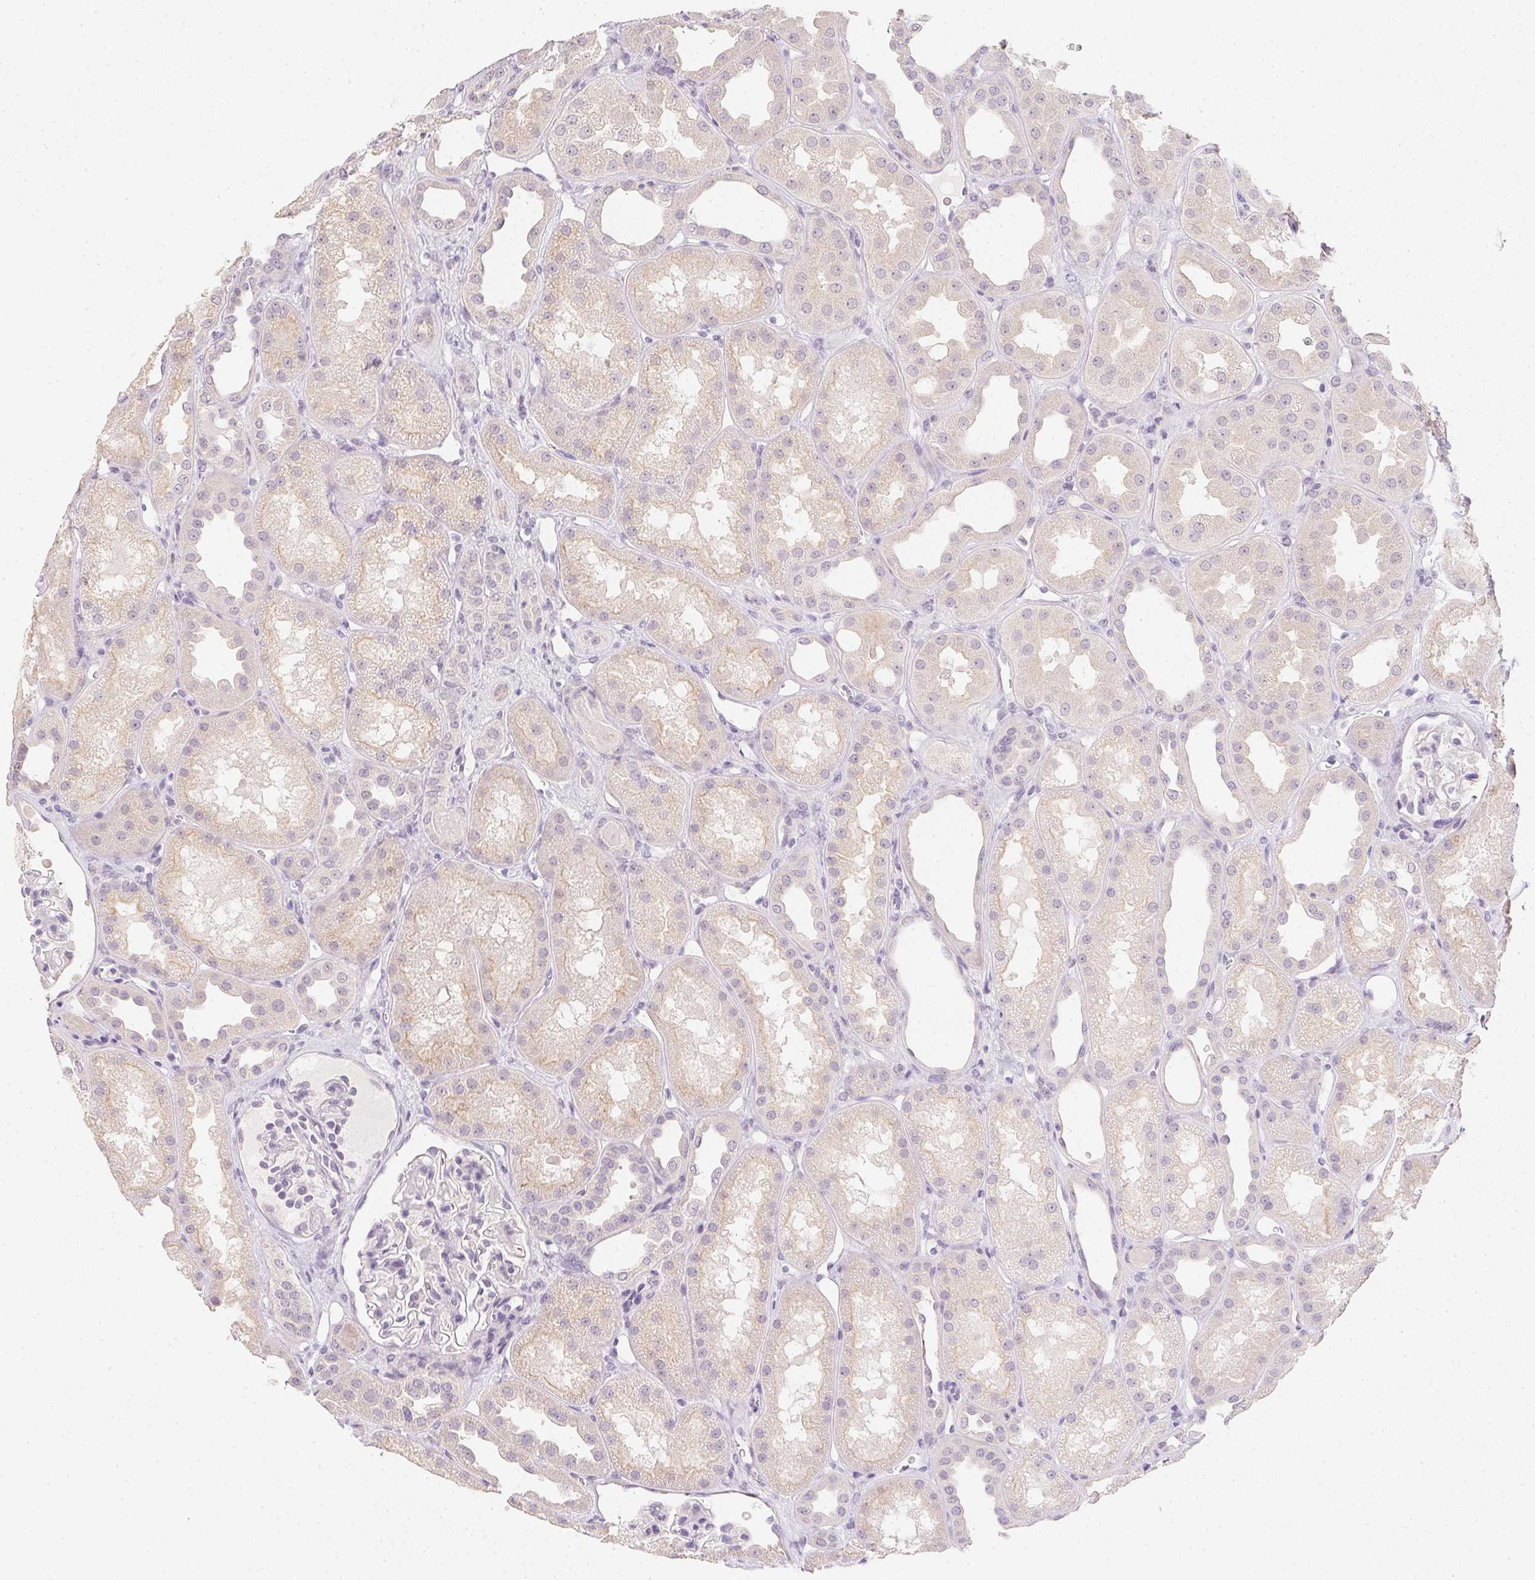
{"staining": {"intensity": "negative", "quantity": "none", "location": "none"}, "tissue": "kidney", "cell_type": "Cells in glomeruli", "image_type": "normal", "snomed": [{"axis": "morphology", "description": "Normal tissue, NOS"}, {"axis": "topography", "description": "Kidney"}], "caption": "This is an immunohistochemistry image of benign kidney. There is no positivity in cells in glomeruli.", "gene": "ZBBX", "patient": {"sex": "male", "age": 61}}